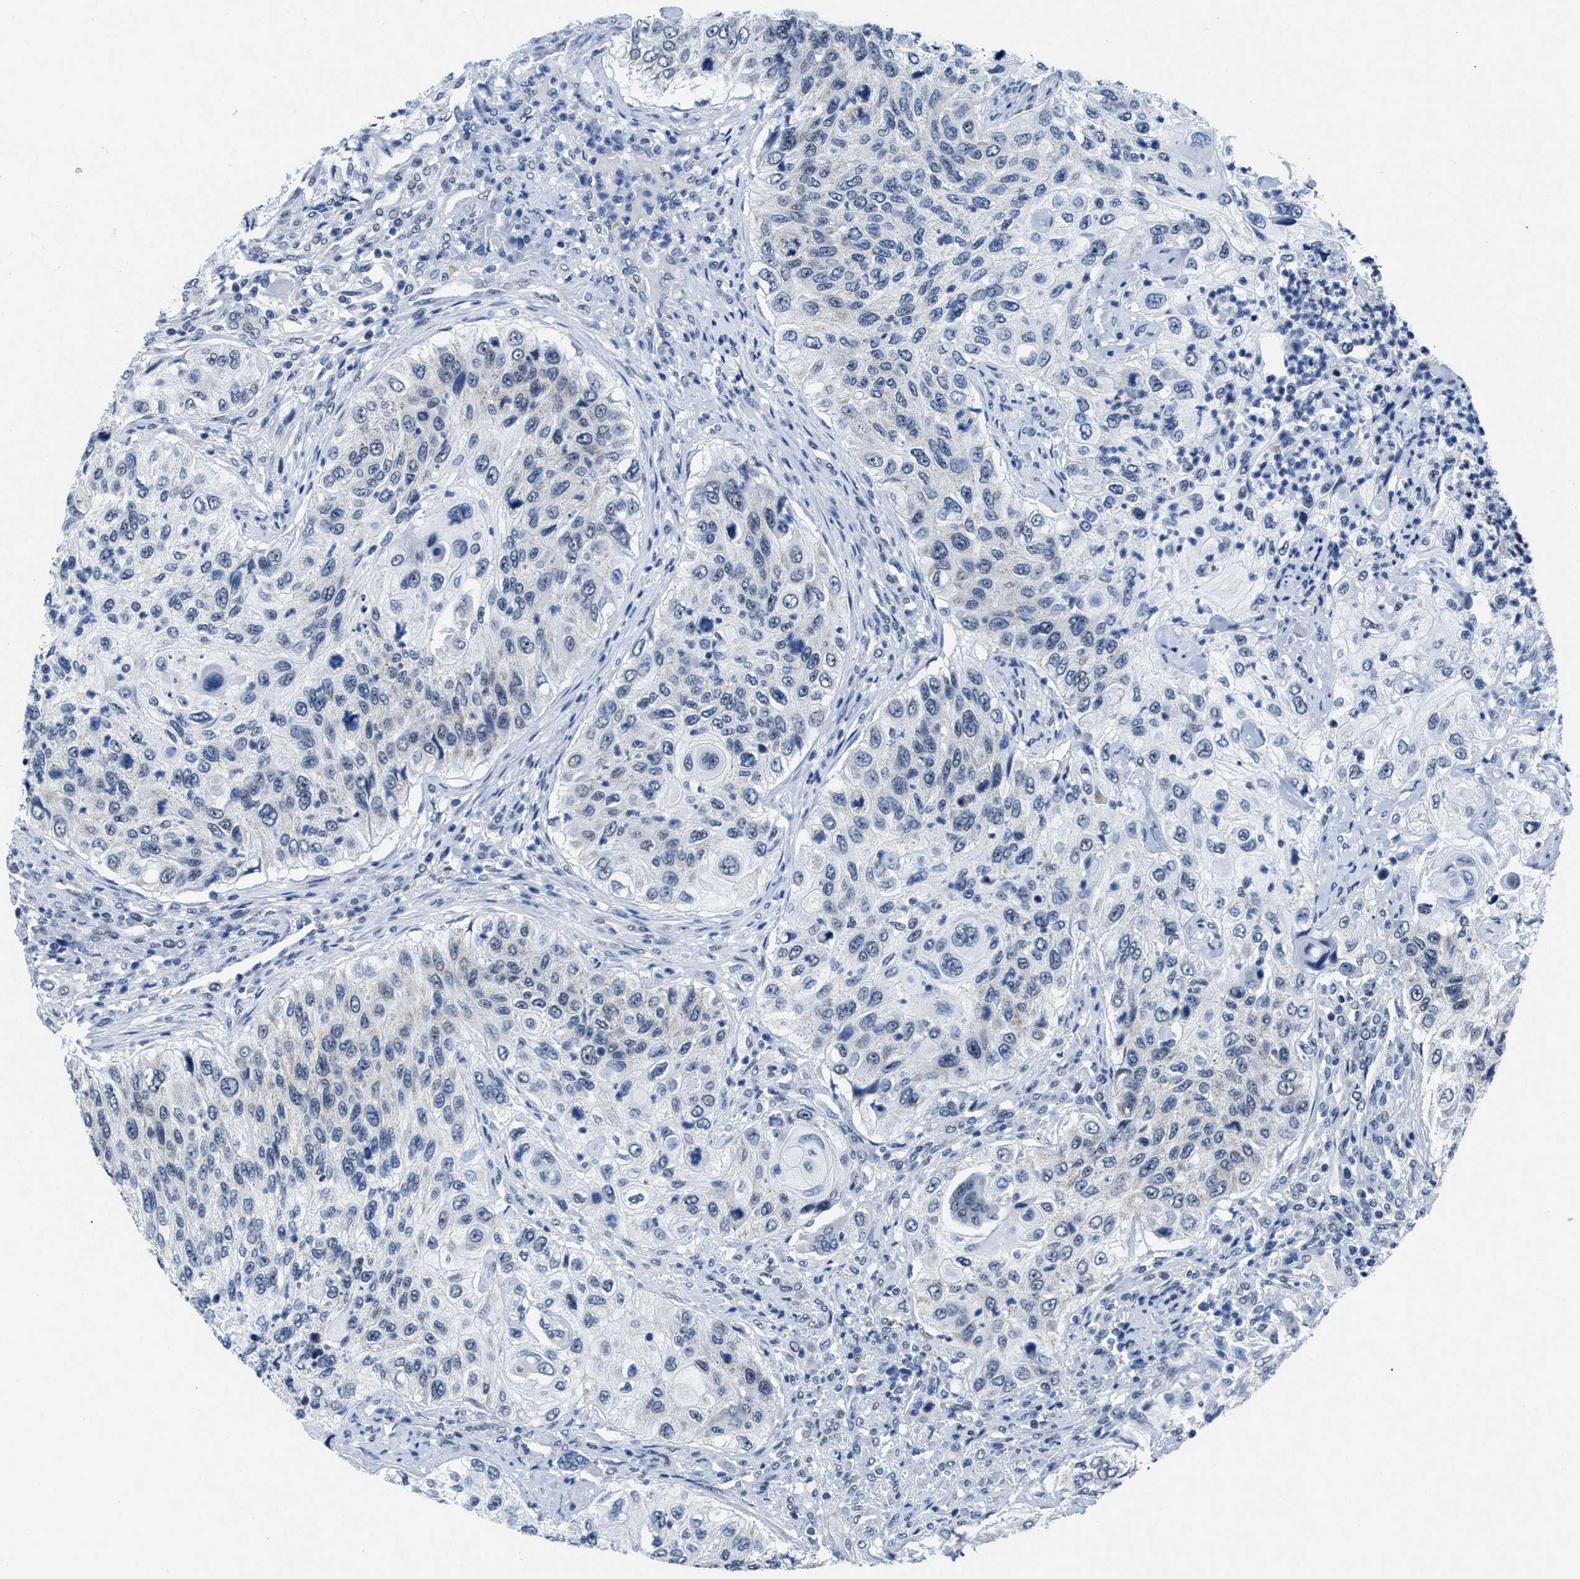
{"staining": {"intensity": "negative", "quantity": "none", "location": "none"}, "tissue": "urothelial cancer", "cell_type": "Tumor cells", "image_type": "cancer", "snomed": [{"axis": "morphology", "description": "Urothelial carcinoma, High grade"}, {"axis": "topography", "description": "Urinary bladder"}], "caption": "Tumor cells are negative for protein expression in human high-grade urothelial carcinoma. Nuclei are stained in blue.", "gene": "ID3", "patient": {"sex": "female", "age": 60}}